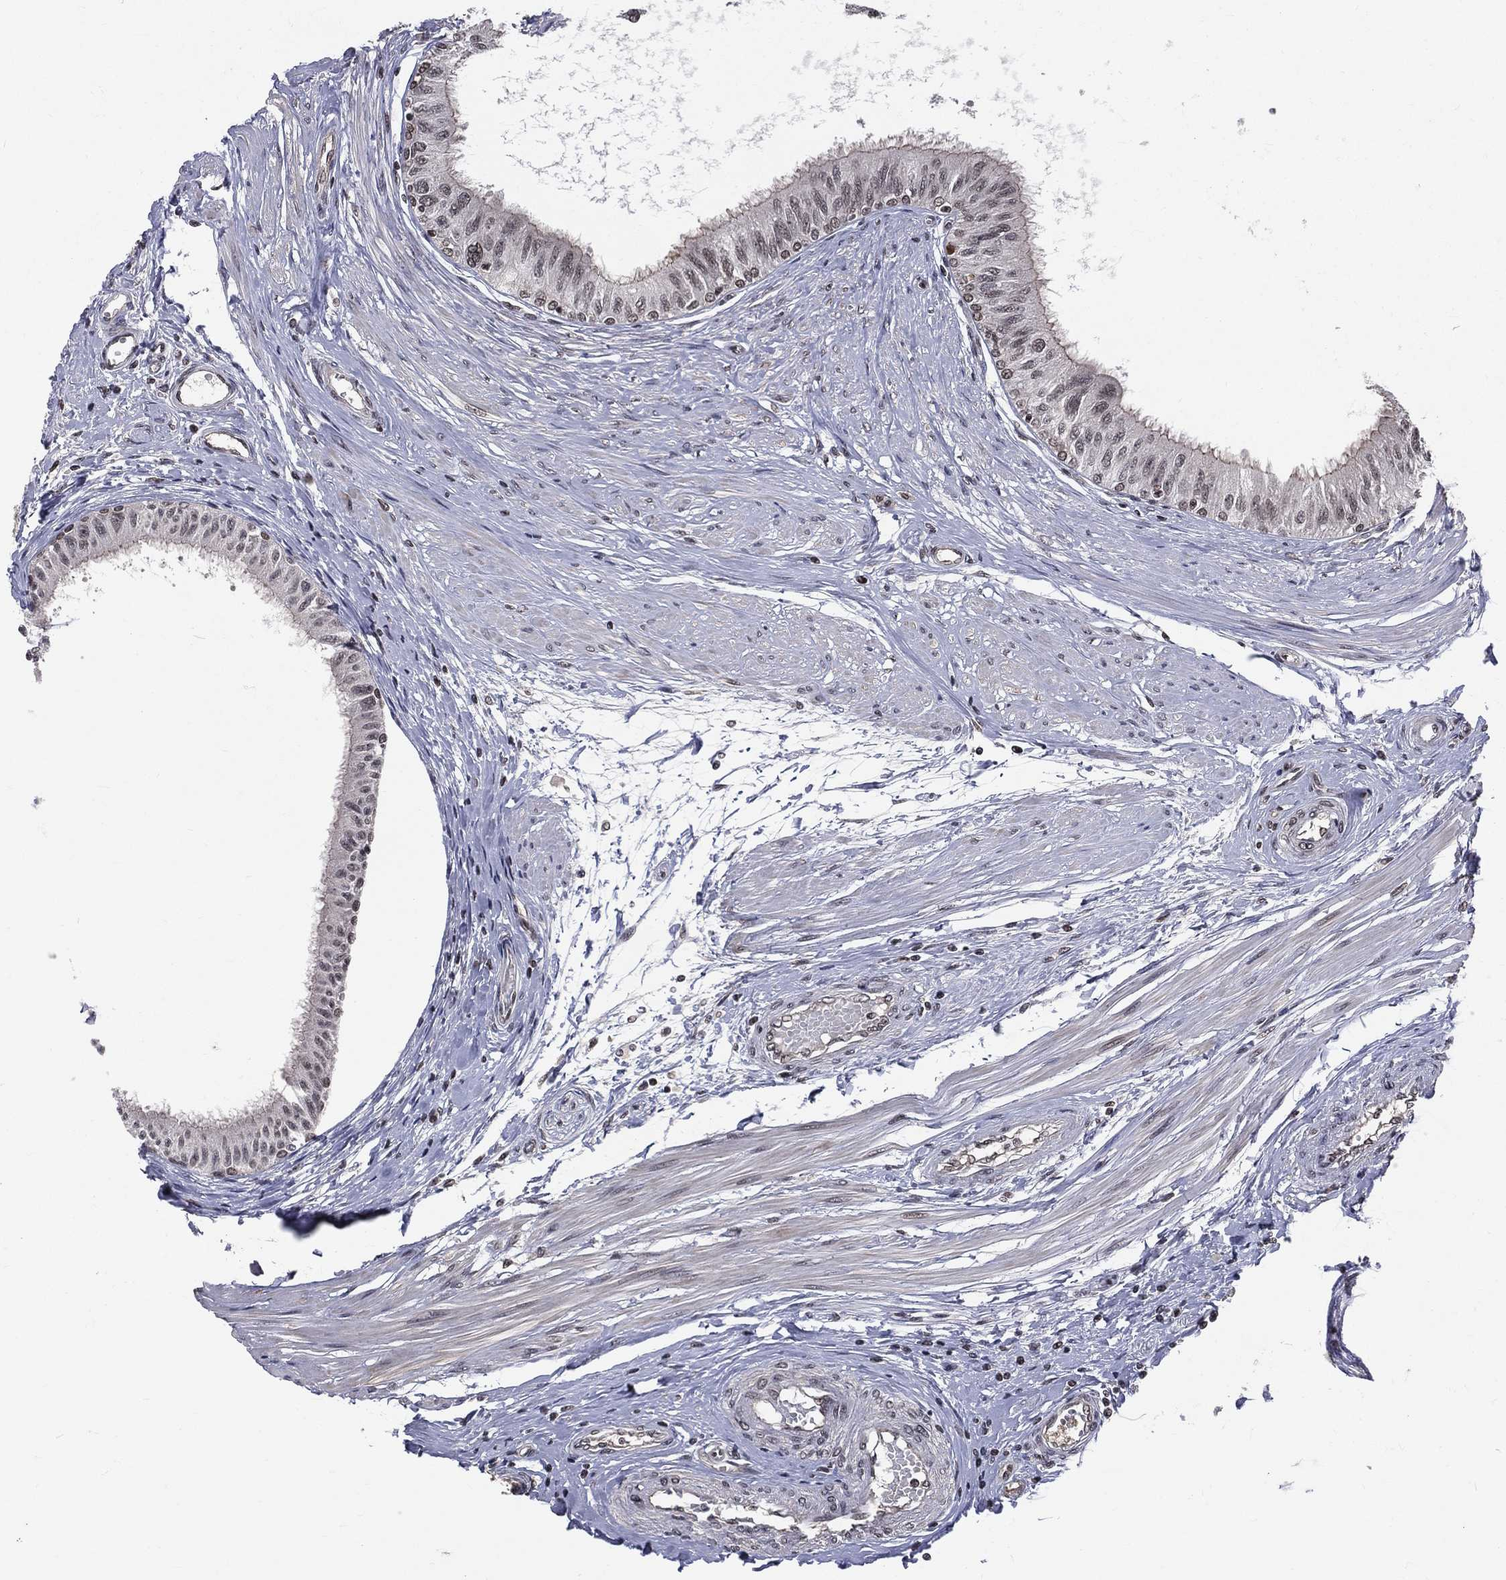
{"staining": {"intensity": "strong", "quantity": ">75%", "location": "nuclear"}, "tissue": "epididymis", "cell_type": "Glandular cells", "image_type": "normal", "snomed": [{"axis": "morphology", "description": "Normal tissue, NOS"}, {"axis": "morphology", "description": "Seminoma, NOS"}, {"axis": "topography", "description": "Testis"}, {"axis": "topography", "description": "Epididymis"}], "caption": "Immunohistochemical staining of unremarkable epididymis exhibits high levels of strong nuclear staining in approximately >75% of glandular cells.", "gene": "SMC3", "patient": {"sex": "male", "age": 61}}